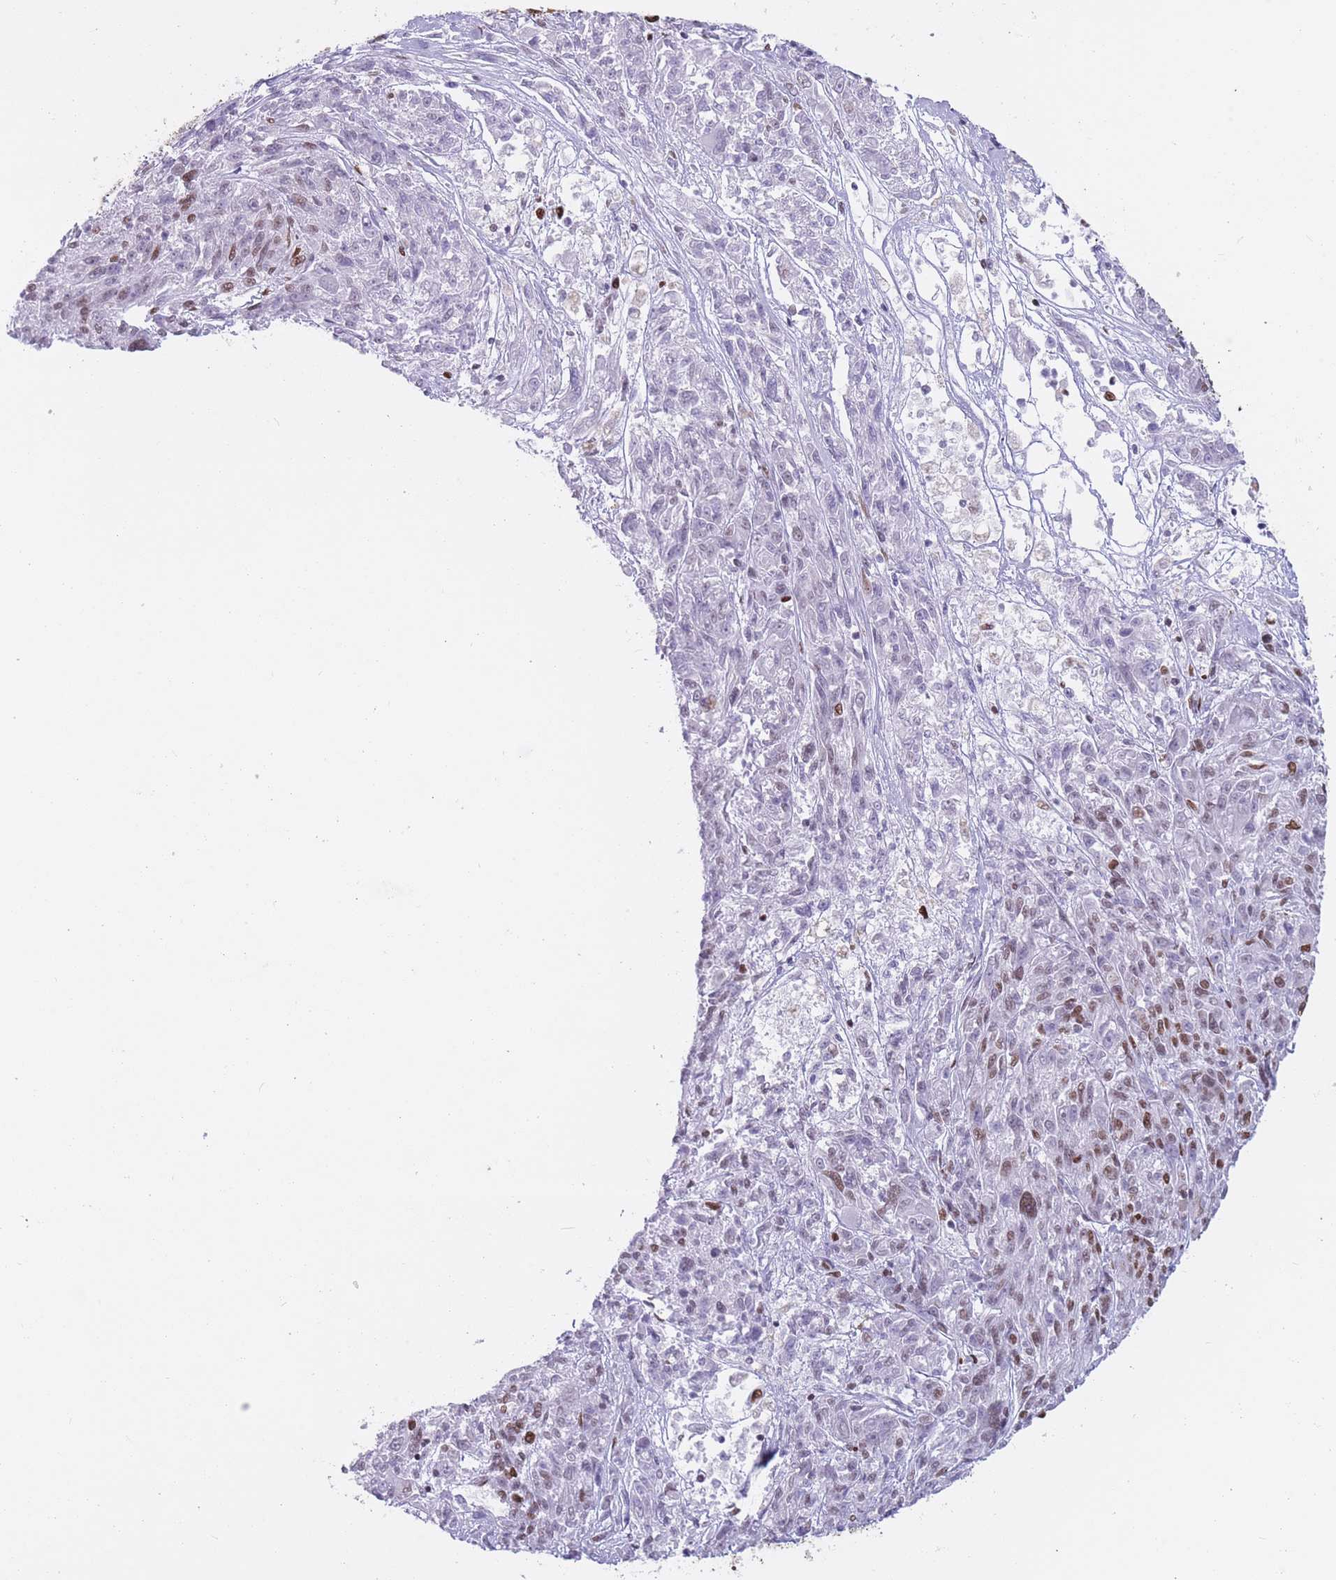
{"staining": {"intensity": "moderate", "quantity": "<25%", "location": "nuclear"}, "tissue": "melanoma", "cell_type": "Tumor cells", "image_type": "cancer", "snomed": [{"axis": "morphology", "description": "Malignant melanoma, NOS"}, {"axis": "topography", "description": "Skin"}], "caption": "Immunohistochemical staining of human melanoma reveals low levels of moderate nuclear staining in about <25% of tumor cells.", "gene": "HNRNPUL1", "patient": {"sex": "male", "age": 53}}